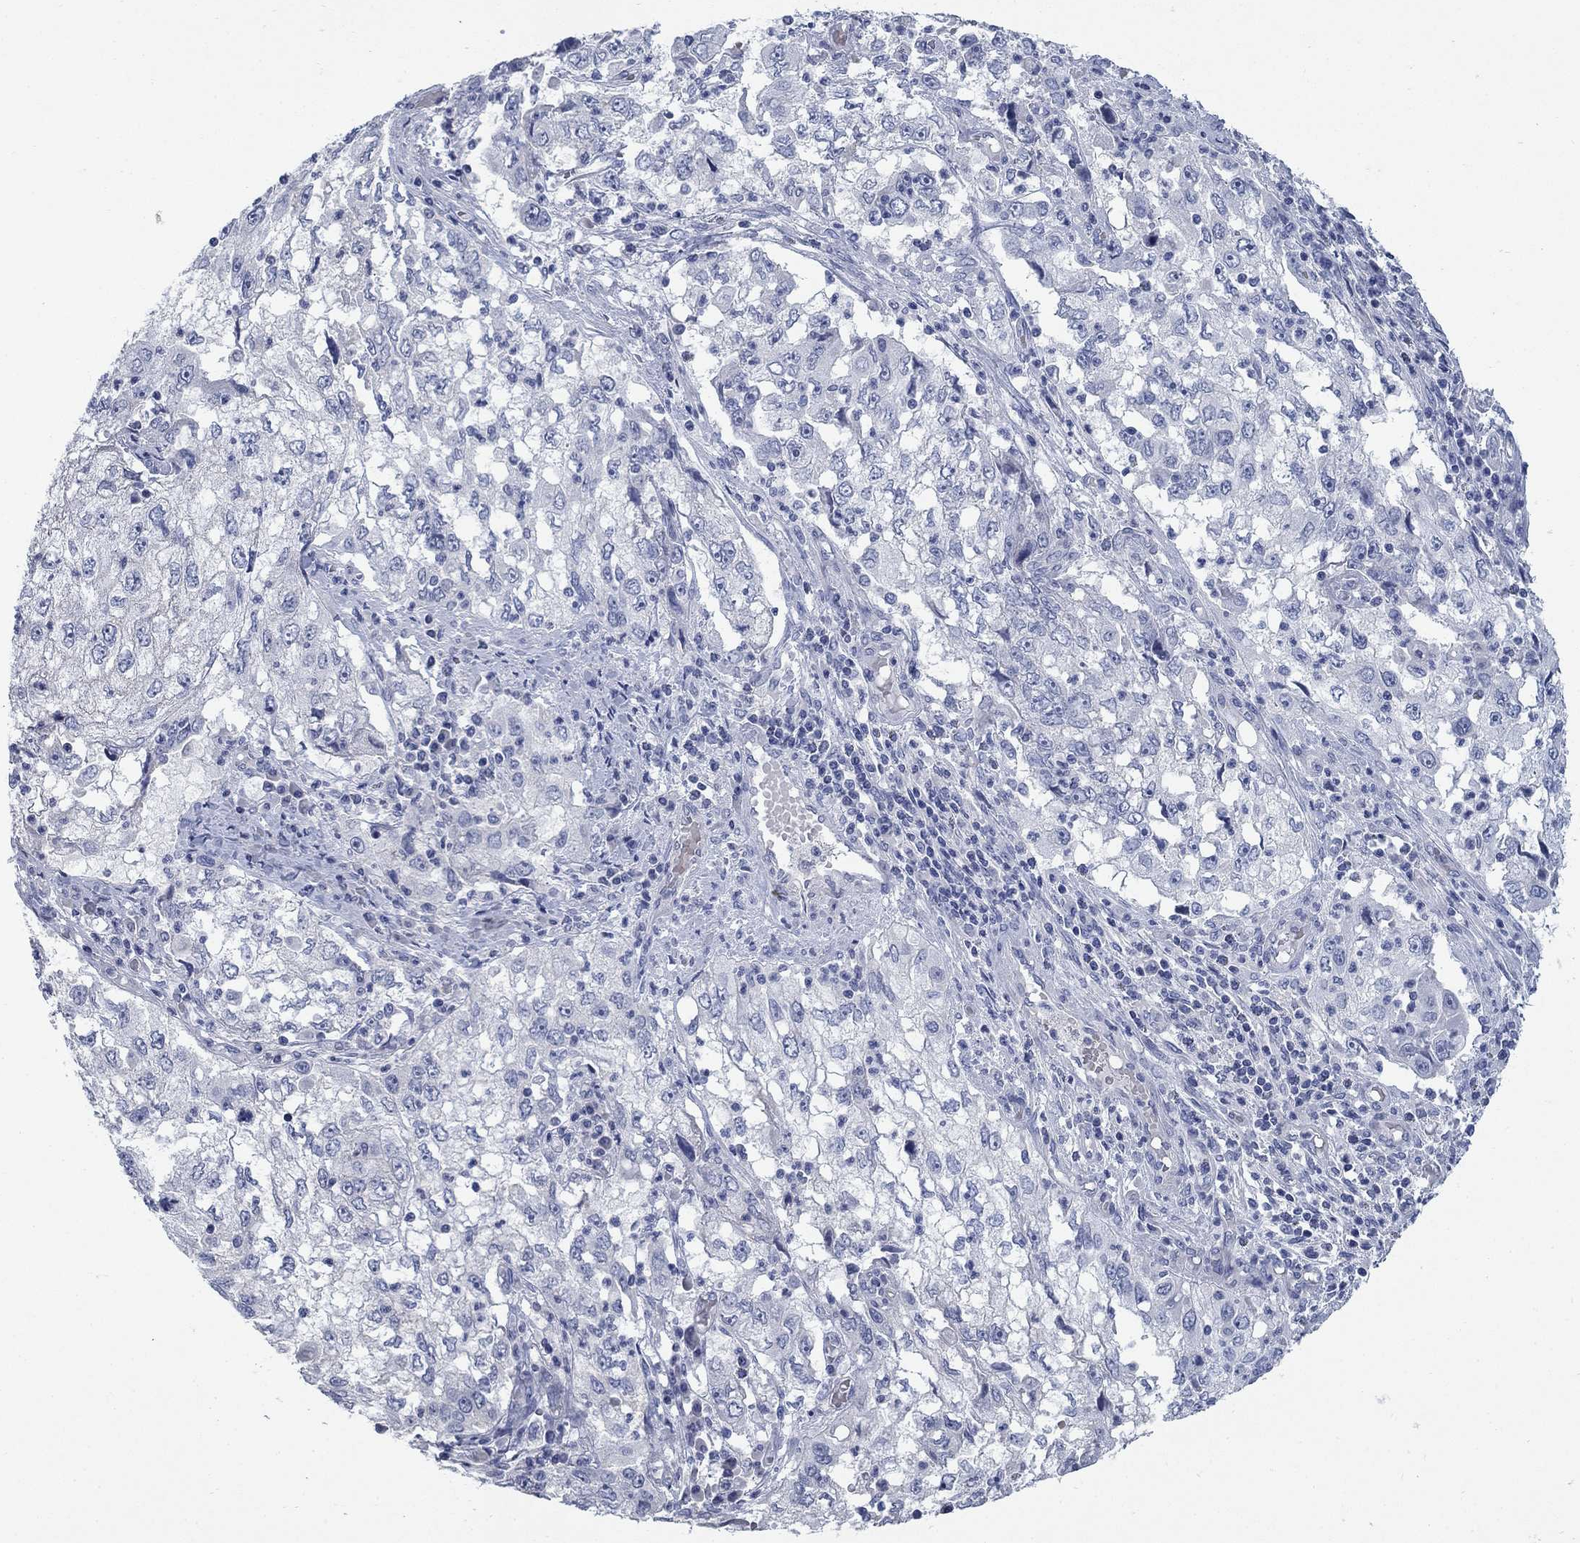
{"staining": {"intensity": "negative", "quantity": "none", "location": "none"}, "tissue": "cervical cancer", "cell_type": "Tumor cells", "image_type": "cancer", "snomed": [{"axis": "morphology", "description": "Squamous cell carcinoma, NOS"}, {"axis": "topography", "description": "Cervix"}], "caption": "High power microscopy image of an immunohistochemistry (IHC) micrograph of squamous cell carcinoma (cervical), revealing no significant expression in tumor cells.", "gene": "DNER", "patient": {"sex": "female", "age": 36}}